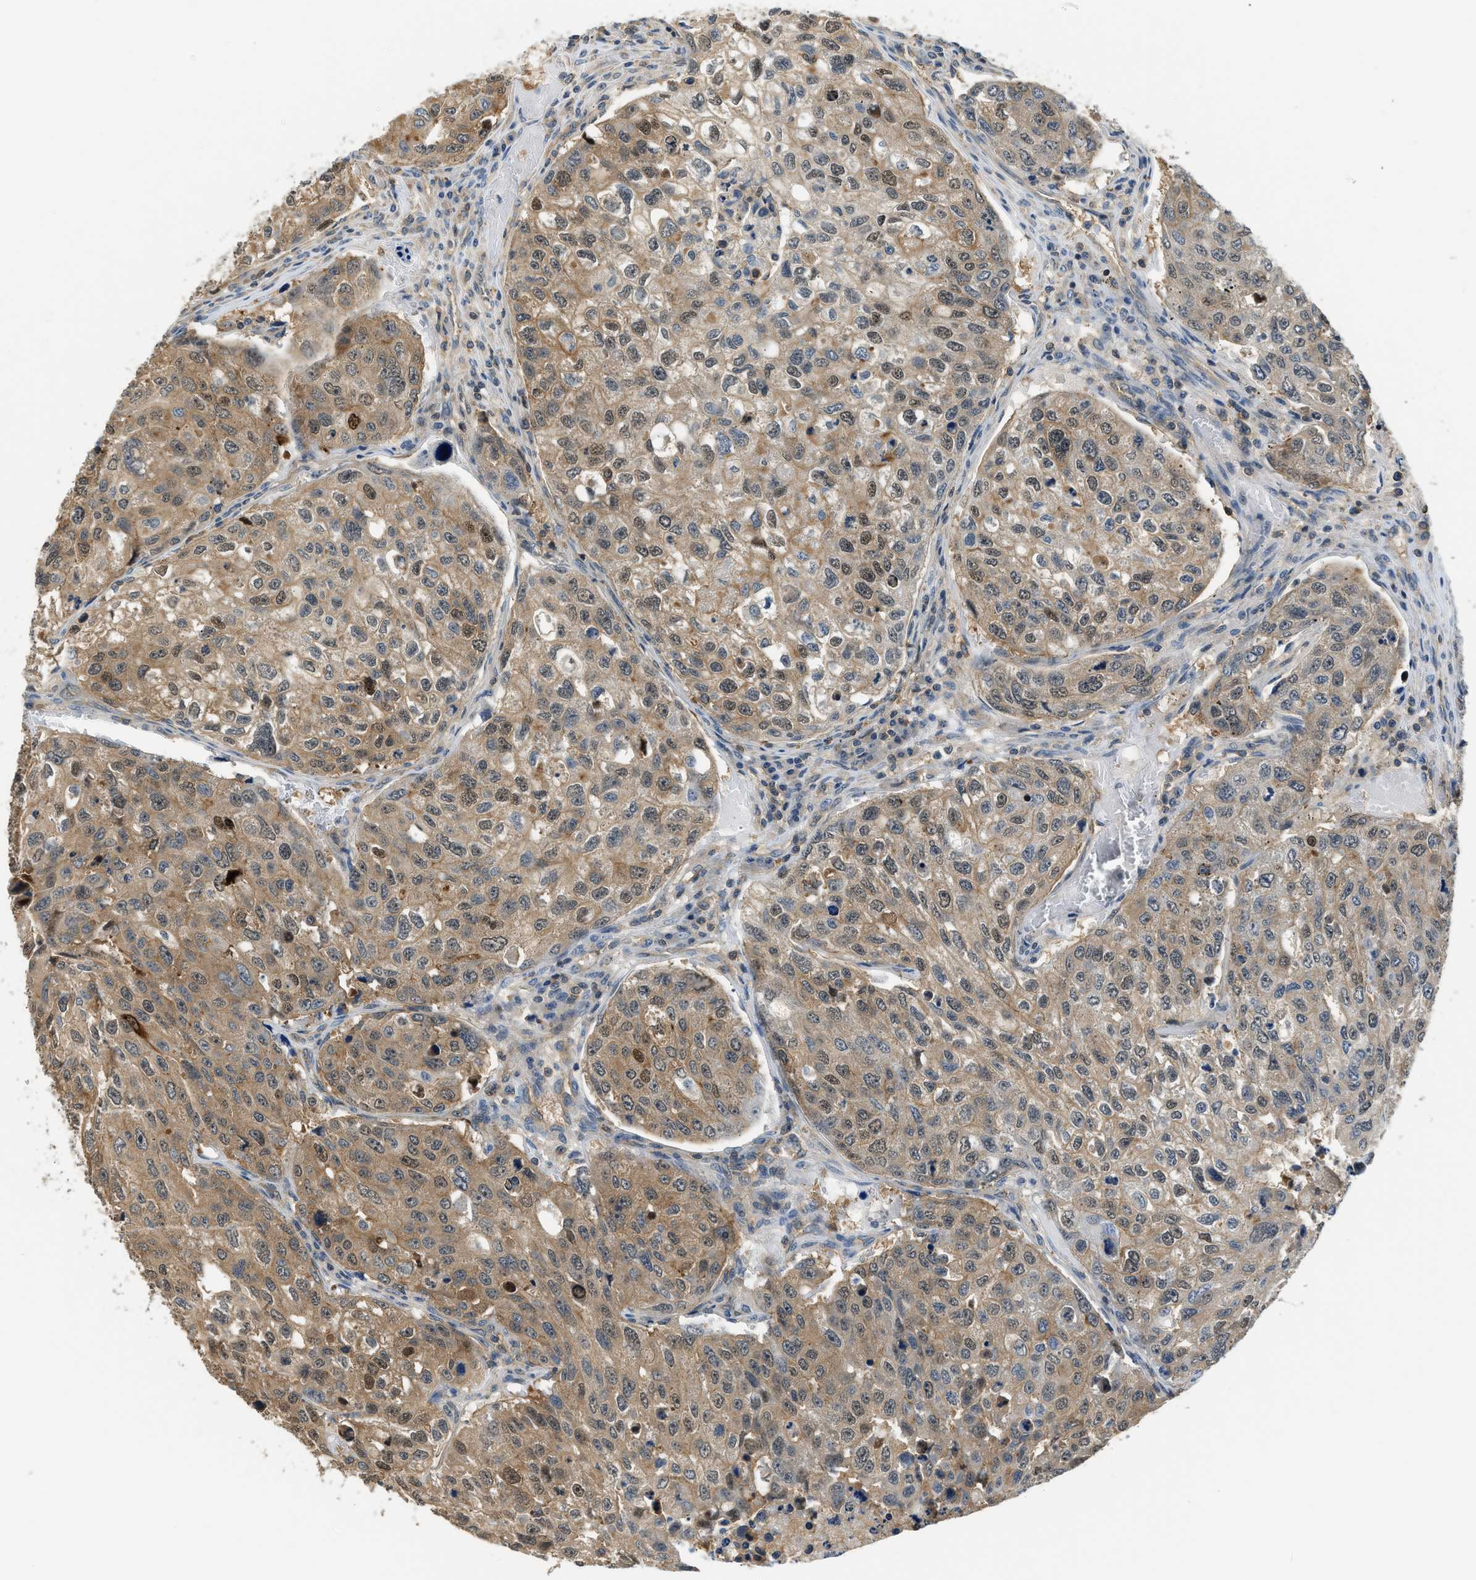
{"staining": {"intensity": "moderate", "quantity": ">75%", "location": "cytoplasmic/membranous,nuclear"}, "tissue": "urothelial cancer", "cell_type": "Tumor cells", "image_type": "cancer", "snomed": [{"axis": "morphology", "description": "Urothelial carcinoma, High grade"}, {"axis": "topography", "description": "Lymph node"}, {"axis": "topography", "description": "Urinary bladder"}], "caption": "Human urothelial cancer stained with a brown dye demonstrates moderate cytoplasmic/membranous and nuclear positive staining in approximately >75% of tumor cells.", "gene": "CBLB", "patient": {"sex": "male", "age": 51}}